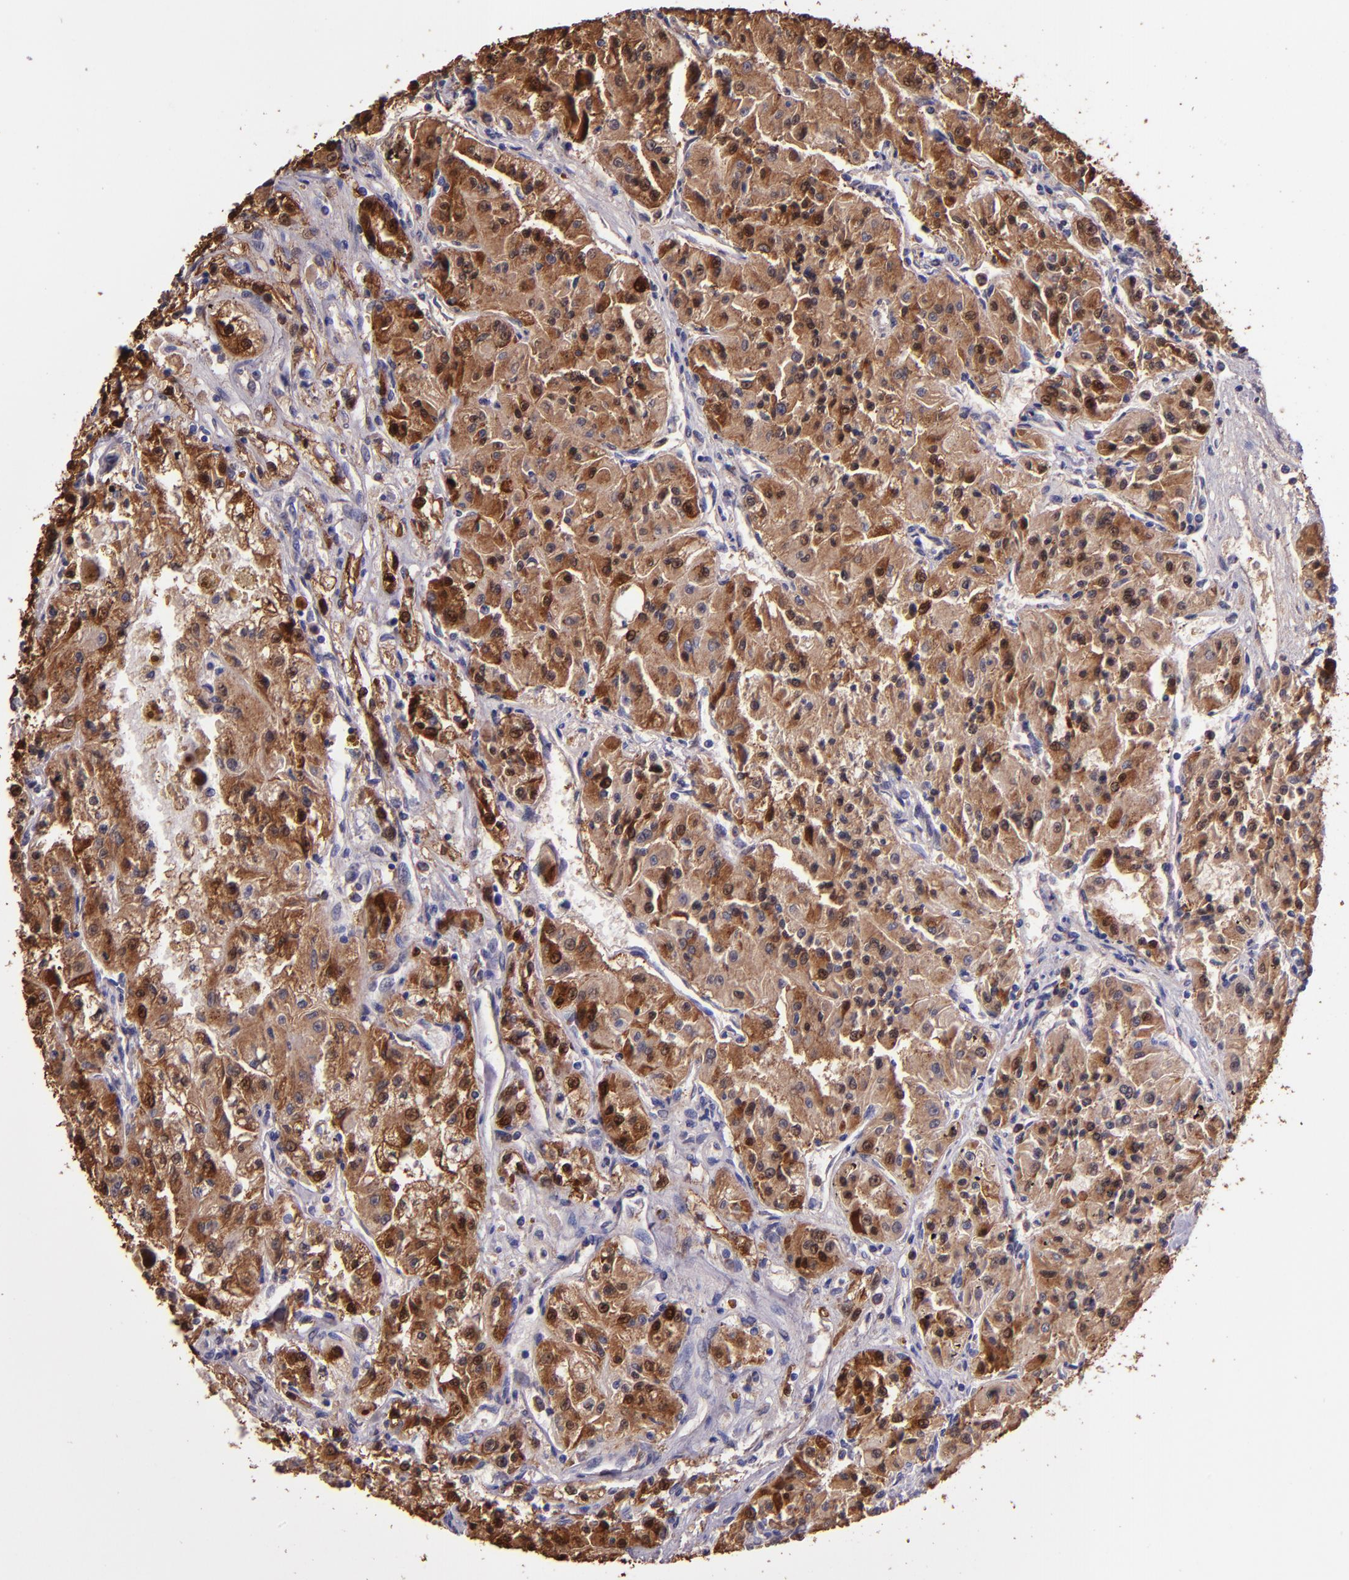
{"staining": {"intensity": "moderate", "quantity": ">75%", "location": "cytoplasmic/membranous,nuclear"}, "tissue": "renal cancer", "cell_type": "Tumor cells", "image_type": "cancer", "snomed": [{"axis": "morphology", "description": "Adenocarcinoma, NOS"}, {"axis": "topography", "description": "Kidney"}], "caption": "Approximately >75% of tumor cells in adenocarcinoma (renal) exhibit moderate cytoplasmic/membranous and nuclear protein expression as visualized by brown immunohistochemical staining.", "gene": "WASHC1", "patient": {"sex": "male", "age": 78}}